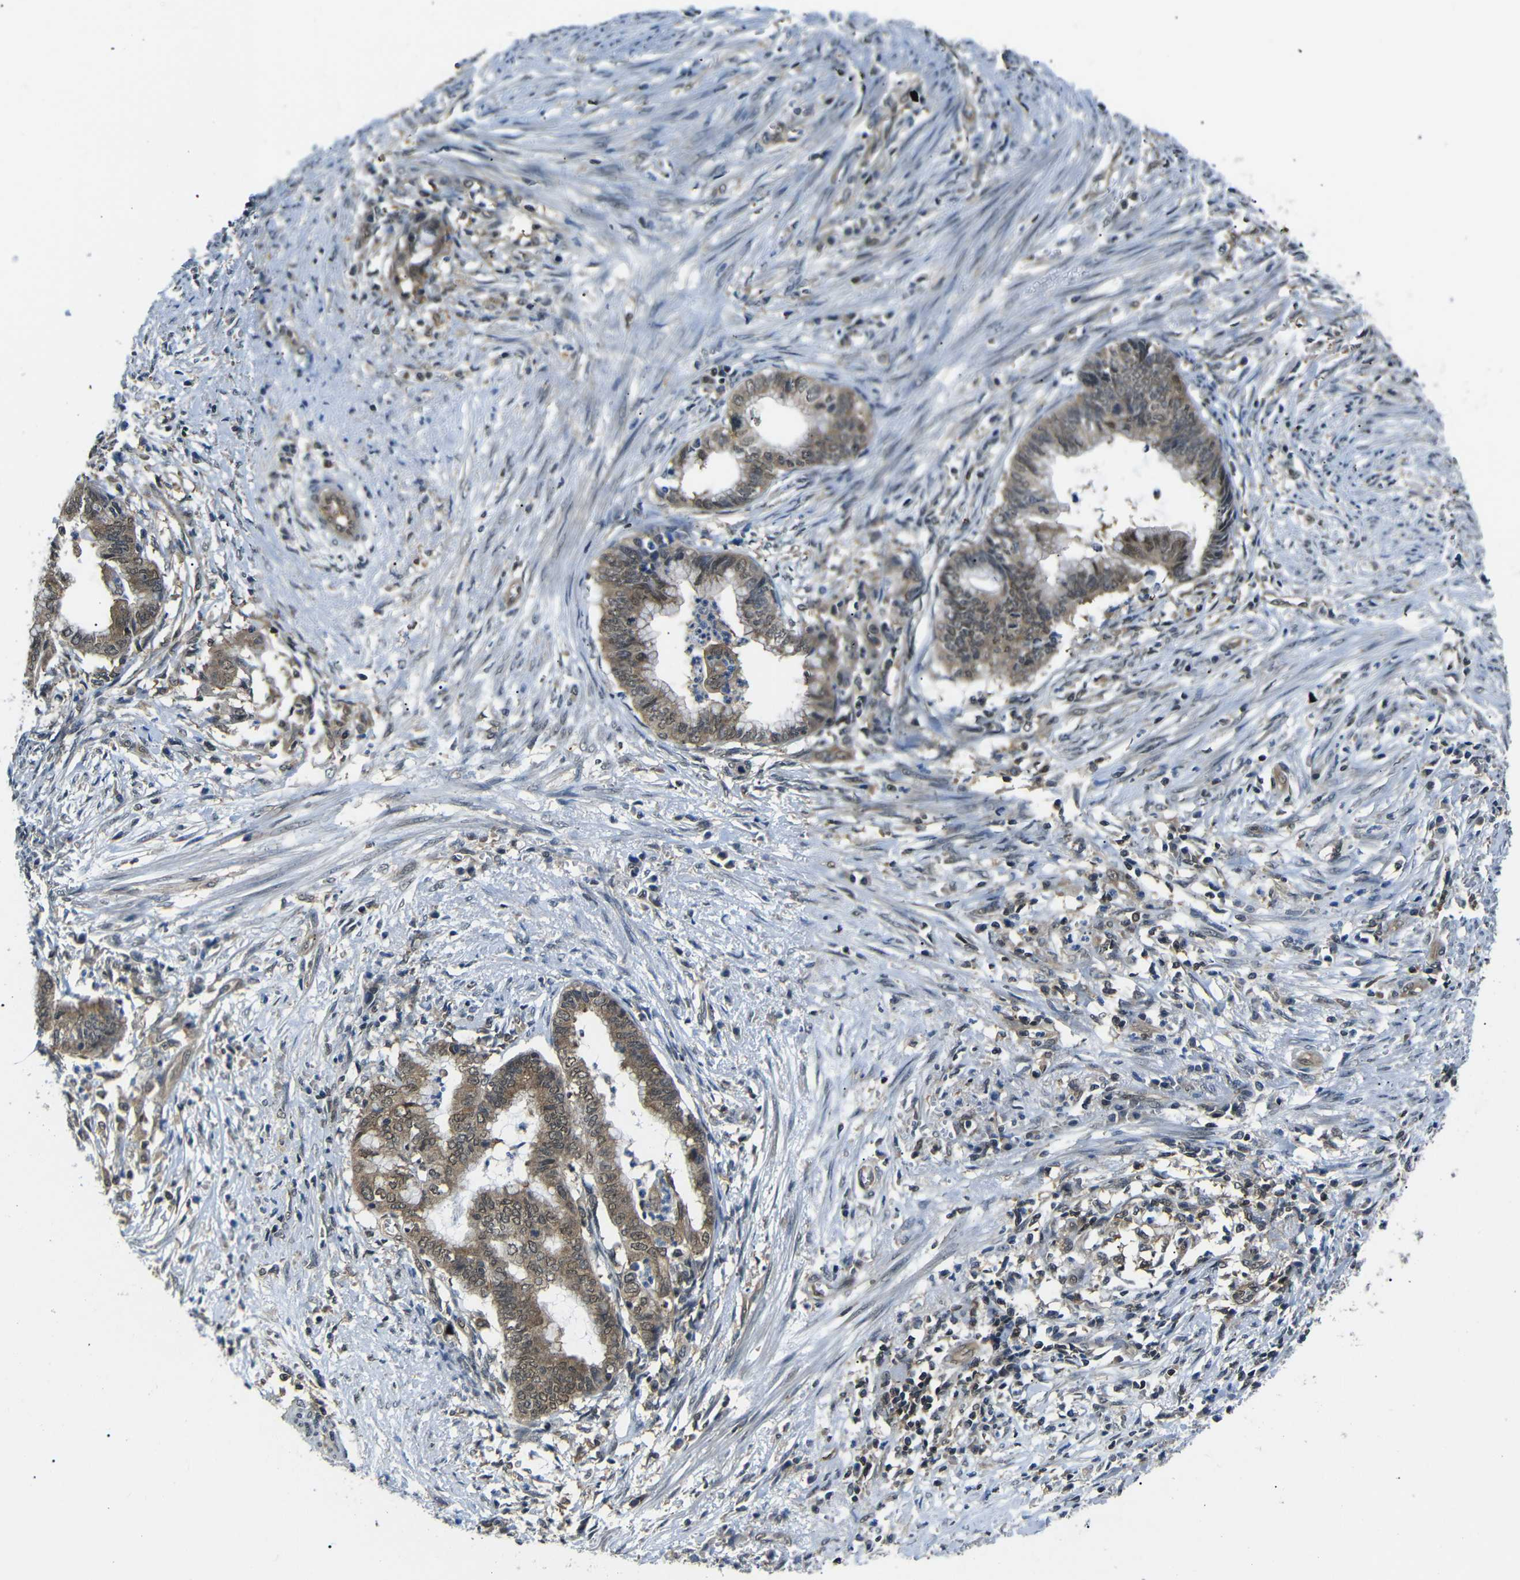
{"staining": {"intensity": "moderate", "quantity": ">75%", "location": "cytoplasmic/membranous,nuclear"}, "tissue": "endometrial cancer", "cell_type": "Tumor cells", "image_type": "cancer", "snomed": [{"axis": "morphology", "description": "Necrosis, NOS"}, {"axis": "morphology", "description": "Adenocarcinoma, NOS"}, {"axis": "topography", "description": "Endometrium"}], "caption": "High-power microscopy captured an immunohistochemistry photomicrograph of endometrial adenocarcinoma, revealing moderate cytoplasmic/membranous and nuclear positivity in approximately >75% of tumor cells. (DAB (3,3'-diaminobenzidine) IHC, brown staining for protein, blue staining for nuclei).", "gene": "UBXN1", "patient": {"sex": "female", "age": 79}}